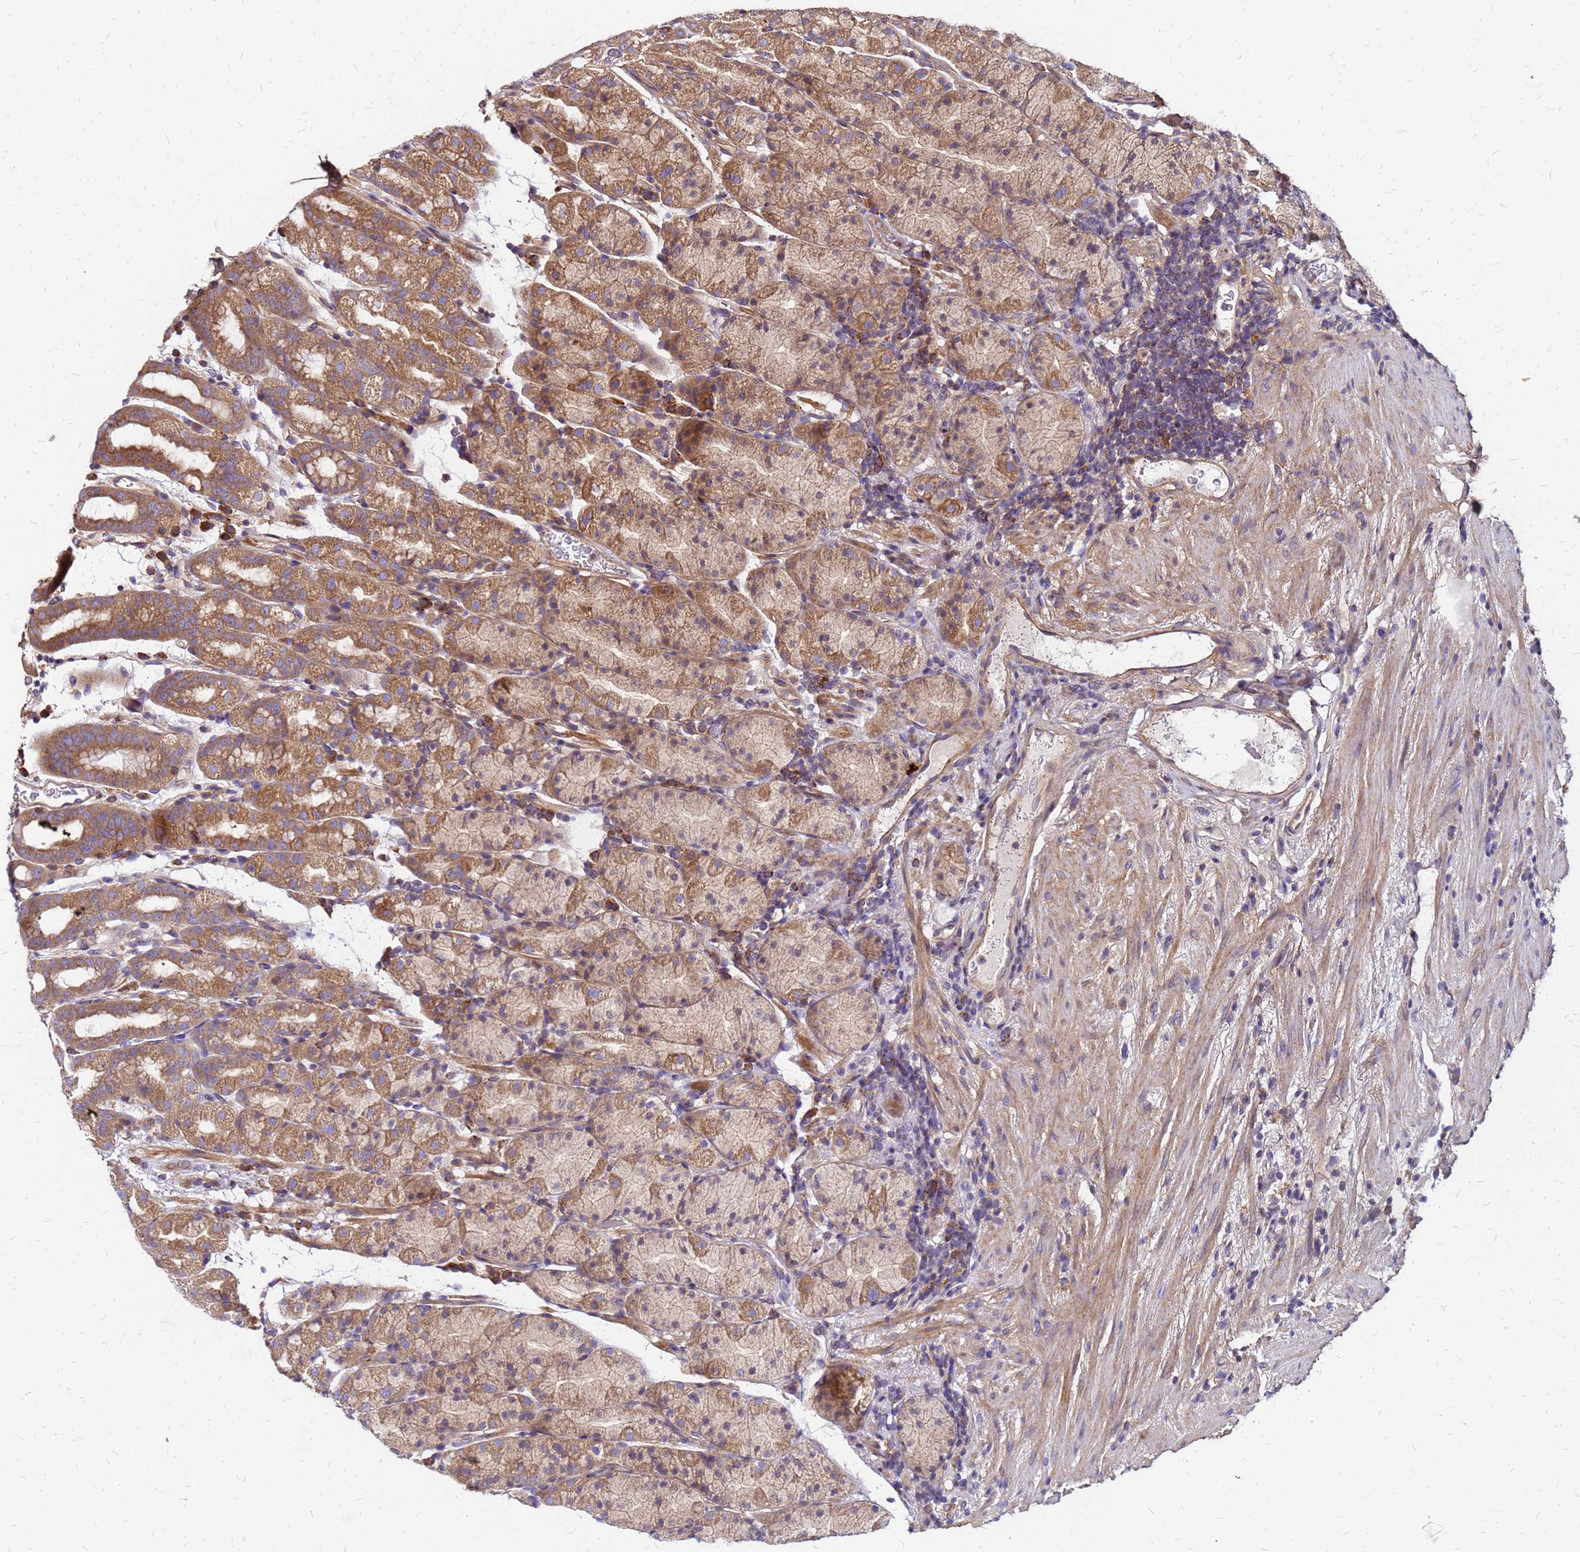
{"staining": {"intensity": "moderate", "quantity": ">75%", "location": "cytoplasmic/membranous"}, "tissue": "stomach", "cell_type": "Glandular cells", "image_type": "normal", "snomed": [{"axis": "morphology", "description": "Normal tissue, NOS"}, {"axis": "topography", "description": "Stomach, upper"}, {"axis": "topography", "description": "Stomach, lower"}, {"axis": "topography", "description": "Small intestine"}], "caption": "Brown immunohistochemical staining in benign stomach displays moderate cytoplasmic/membranous staining in about >75% of glandular cells.", "gene": "CYBC1", "patient": {"sex": "male", "age": 68}}